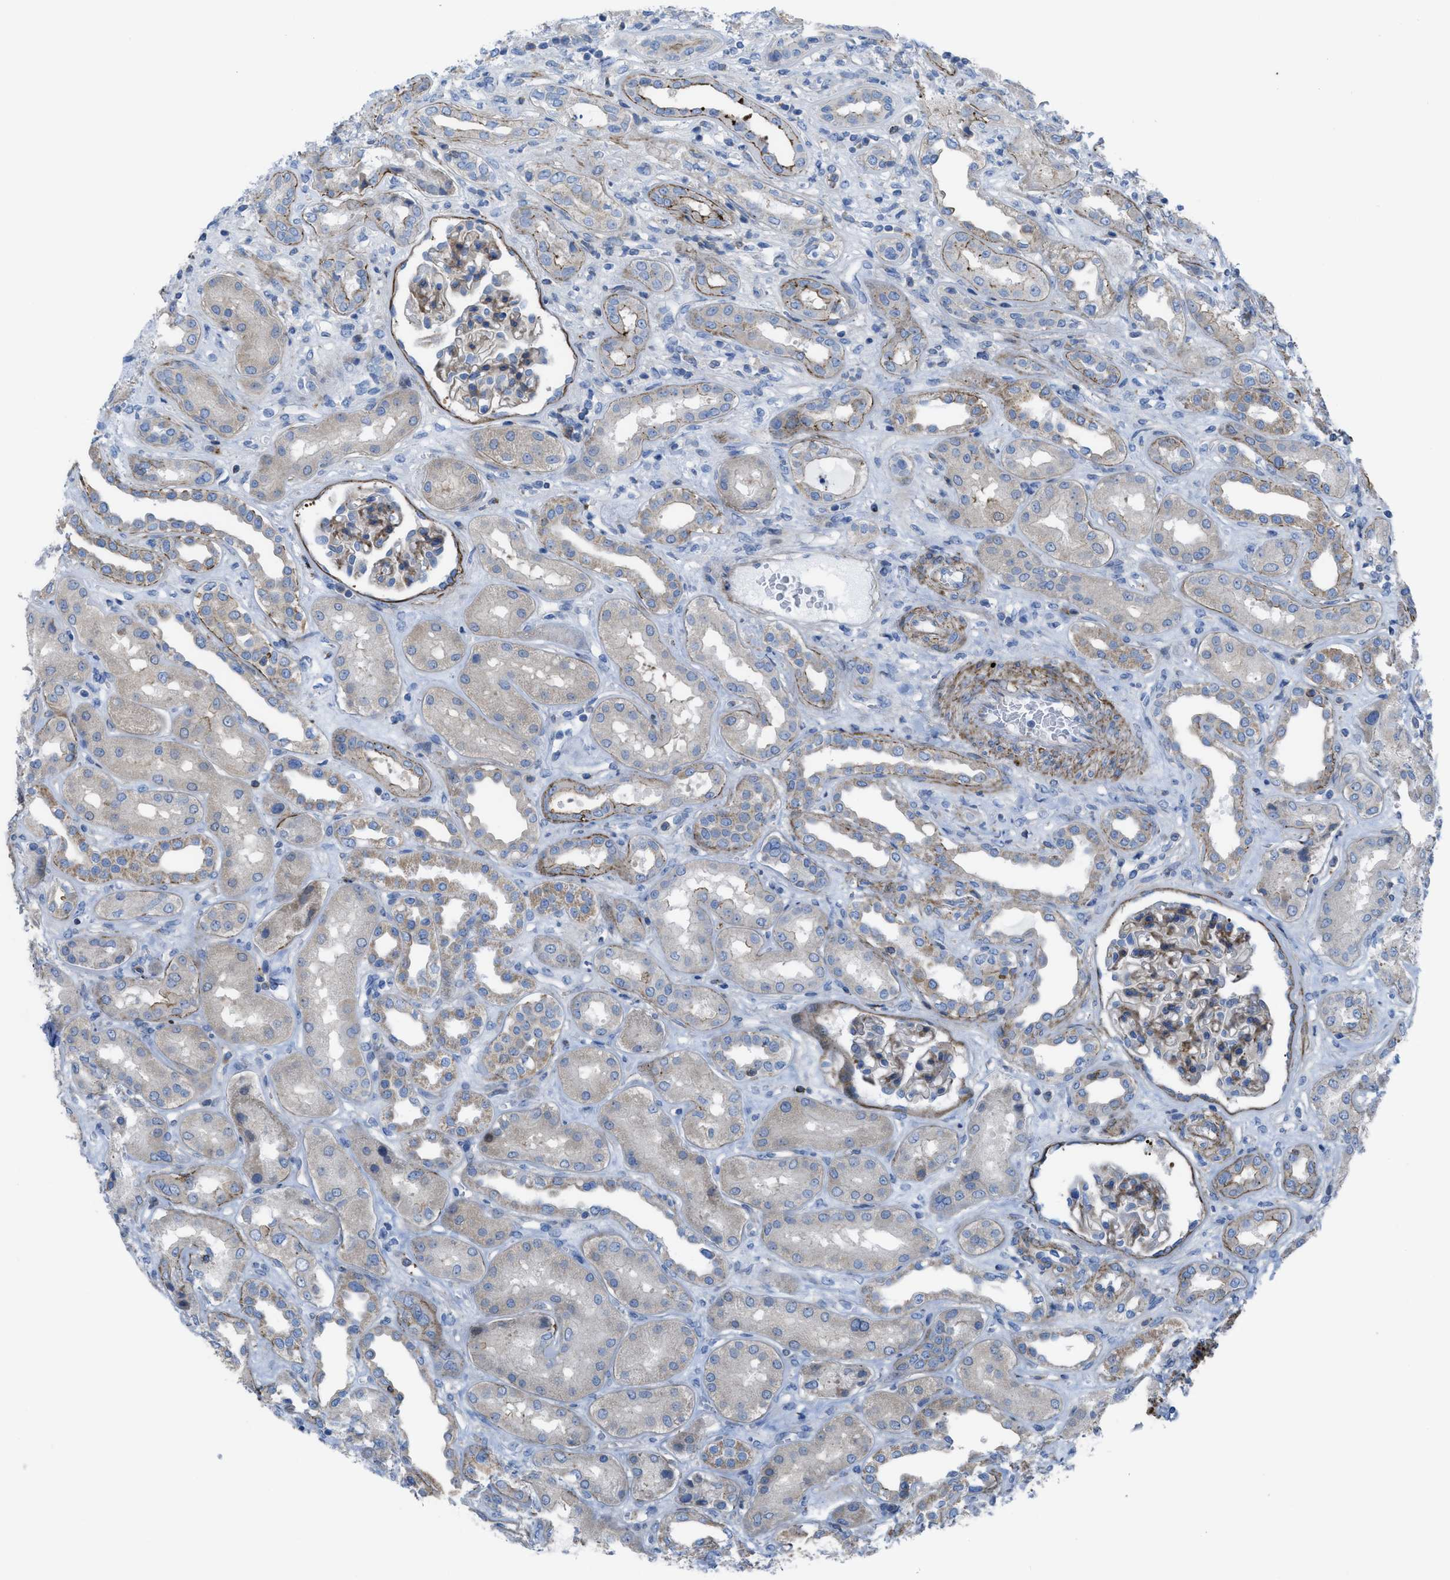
{"staining": {"intensity": "moderate", "quantity": "<25%", "location": "cytoplasmic/membranous"}, "tissue": "kidney", "cell_type": "Cells in glomeruli", "image_type": "normal", "snomed": [{"axis": "morphology", "description": "Normal tissue, NOS"}, {"axis": "topography", "description": "Kidney"}], "caption": "IHC (DAB (3,3'-diaminobenzidine)) staining of benign kidney demonstrates moderate cytoplasmic/membranous protein positivity in approximately <25% of cells in glomeruli. (Stains: DAB (3,3'-diaminobenzidine) in brown, nuclei in blue, Microscopy: brightfield microscopy at high magnification).", "gene": "KCNH7", "patient": {"sex": "male", "age": 59}}